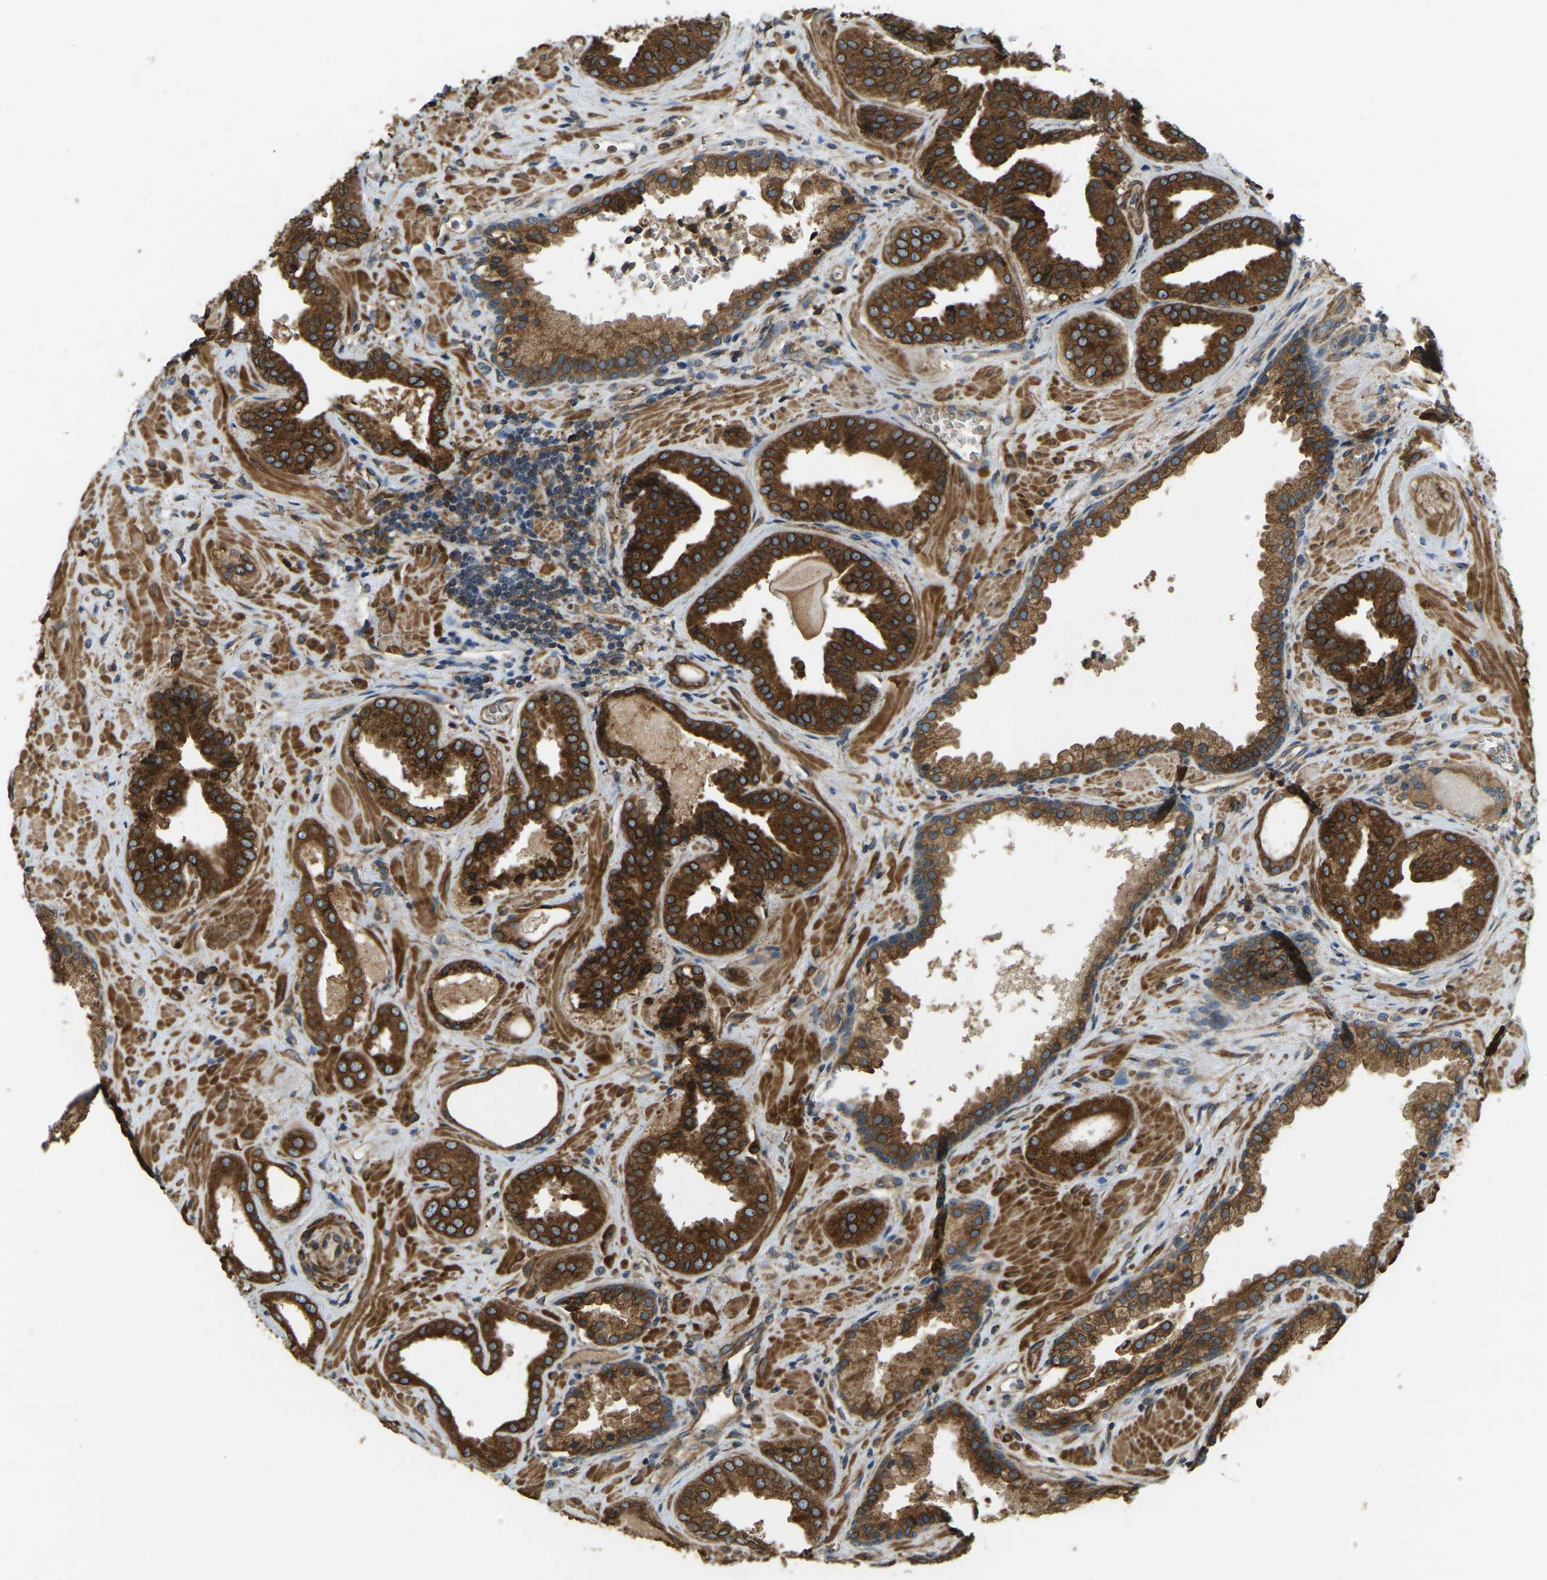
{"staining": {"intensity": "strong", "quantity": ">75%", "location": "cytoplasmic/membranous"}, "tissue": "prostate cancer", "cell_type": "Tumor cells", "image_type": "cancer", "snomed": [{"axis": "morphology", "description": "Adenocarcinoma, Low grade"}, {"axis": "topography", "description": "Prostate"}], "caption": "Immunohistochemistry (IHC) staining of prostate adenocarcinoma (low-grade), which demonstrates high levels of strong cytoplasmic/membranous positivity in about >75% of tumor cells indicating strong cytoplasmic/membranous protein positivity. The staining was performed using DAB (brown) for protein detection and nuclei were counterstained in hematoxylin (blue).", "gene": "ERGIC1", "patient": {"sex": "male", "age": 71}}